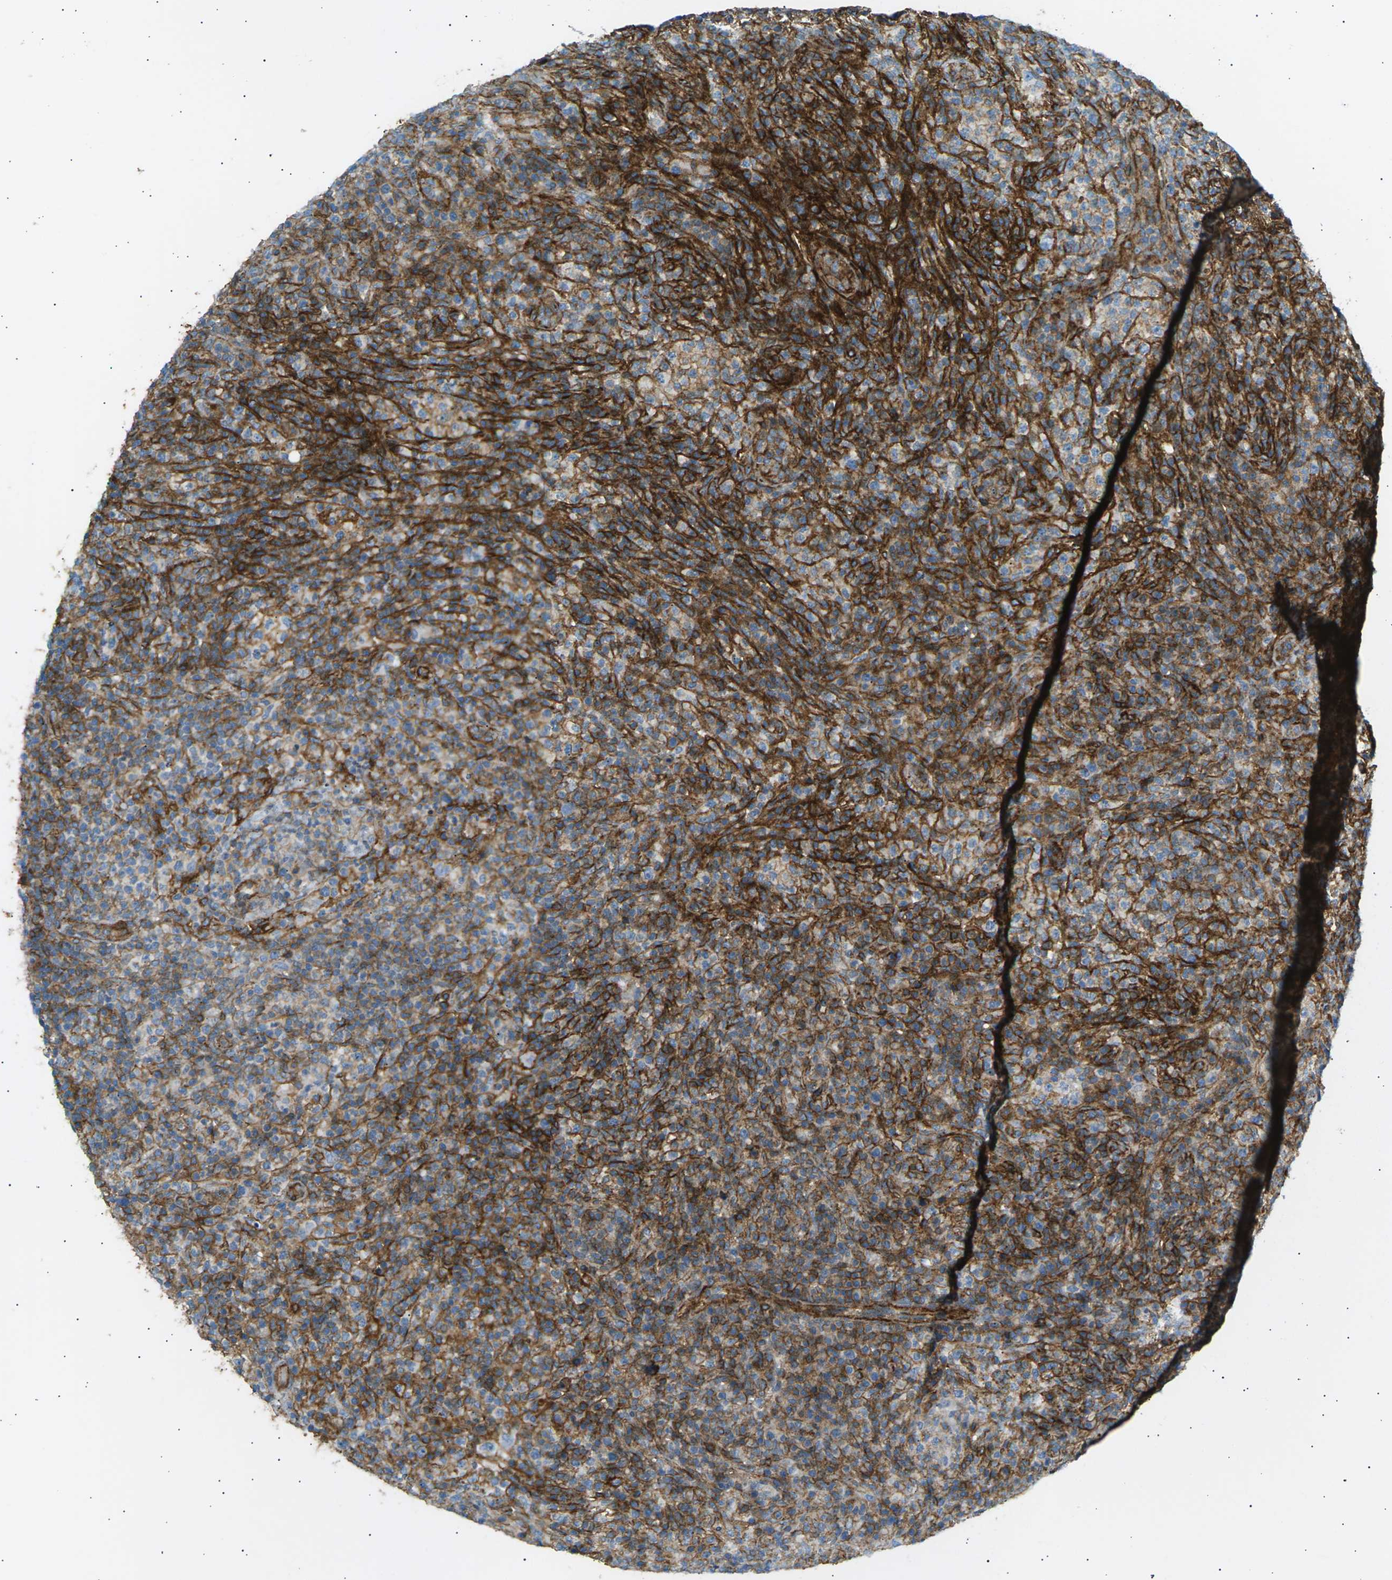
{"staining": {"intensity": "moderate", "quantity": "25%-75%", "location": "cytoplasmic/membranous"}, "tissue": "lymphoma", "cell_type": "Tumor cells", "image_type": "cancer", "snomed": [{"axis": "morphology", "description": "Malignant lymphoma, non-Hodgkin's type, High grade"}, {"axis": "topography", "description": "Lymph node"}], "caption": "Protein analysis of high-grade malignant lymphoma, non-Hodgkin's type tissue reveals moderate cytoplasmic/membranous staining in about 25%-75% of tumor cells.", "gene": "ATP2B4", "patient": {"sex": "female", "age": 76}}